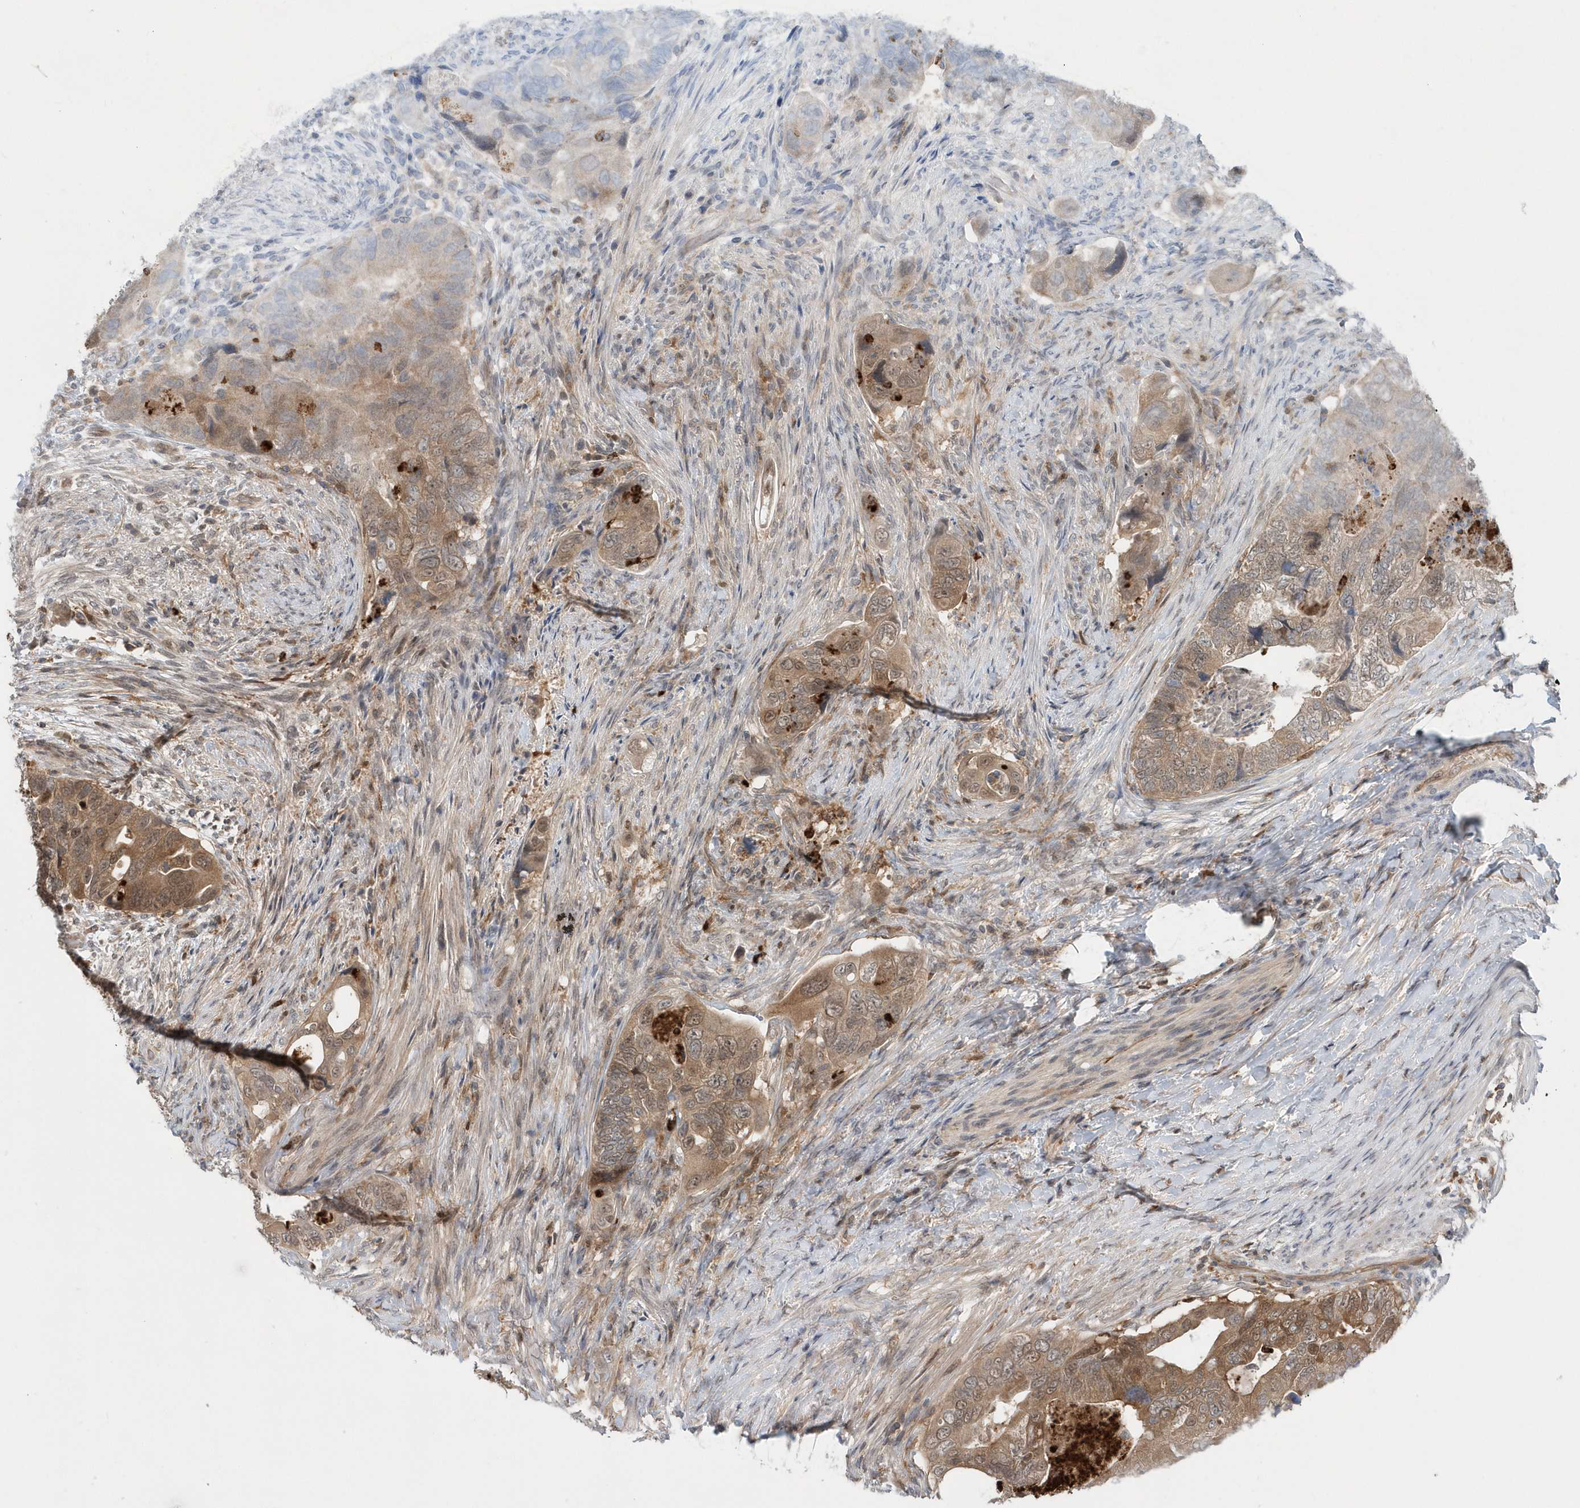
{"staining": {"intensity": "moderate", "quantity": ">75%", "location": "cytoplasmic/membranous,nuclear"}, "tissue": "colorectal cancer", "cell_type": "Tumor cells", "image_type": "cancer", "snomed": [{"axis": "morphology", "description": "Adenocarcinoma, NOS"}, {"axis": "topography", "description": "Rectum"}], "caption": "Adenocarcinoma (colorectal) stained for a protein (brown) reveals moderate cytoplasmic/membranous and nuclear positive staining in about >75% of tumor cells.", "gene": "RNF7", "patient": {"sex": "male", "age": 63}}